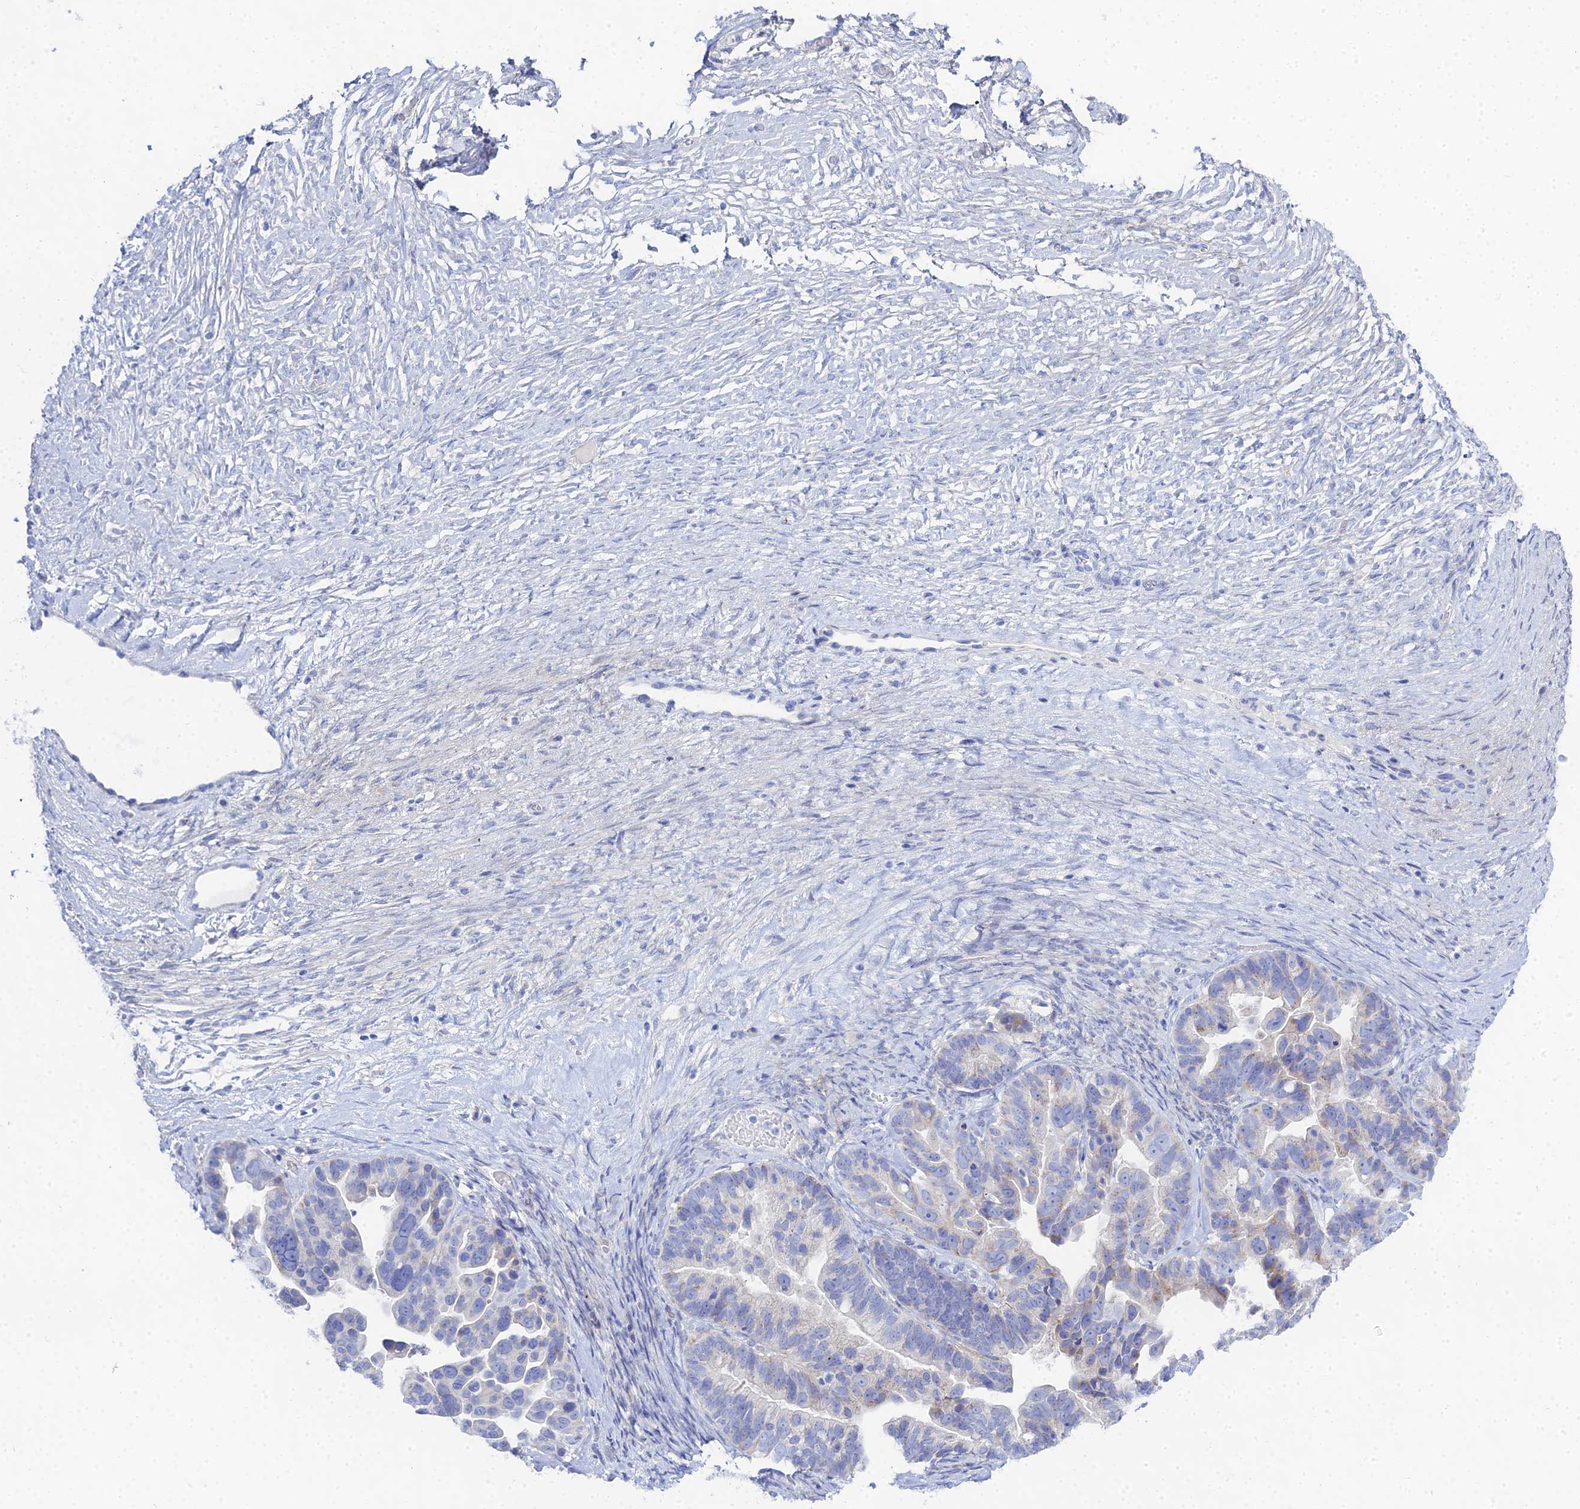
{"staining": {"intensity": "negative", "quantity": "none", "location": "none"}, "tissue": "ovarian cancer", "cell_type": "Tumor cells", "image_type": "cancer", "snomed": [{"axis": "morphology", "description": "Cystadenocarcinoma, serous, NOS"}, {"axis": "topography", "description": "Ovary"}], "caption": "This is a histopathology image of immunohistochemistry (IHC) staining of serous cystadenocarcinoma (ovarian), which shows no positivity in tumor cells.", "gene": "DHX34", "patient": {"sex": "female", "age": 56}}